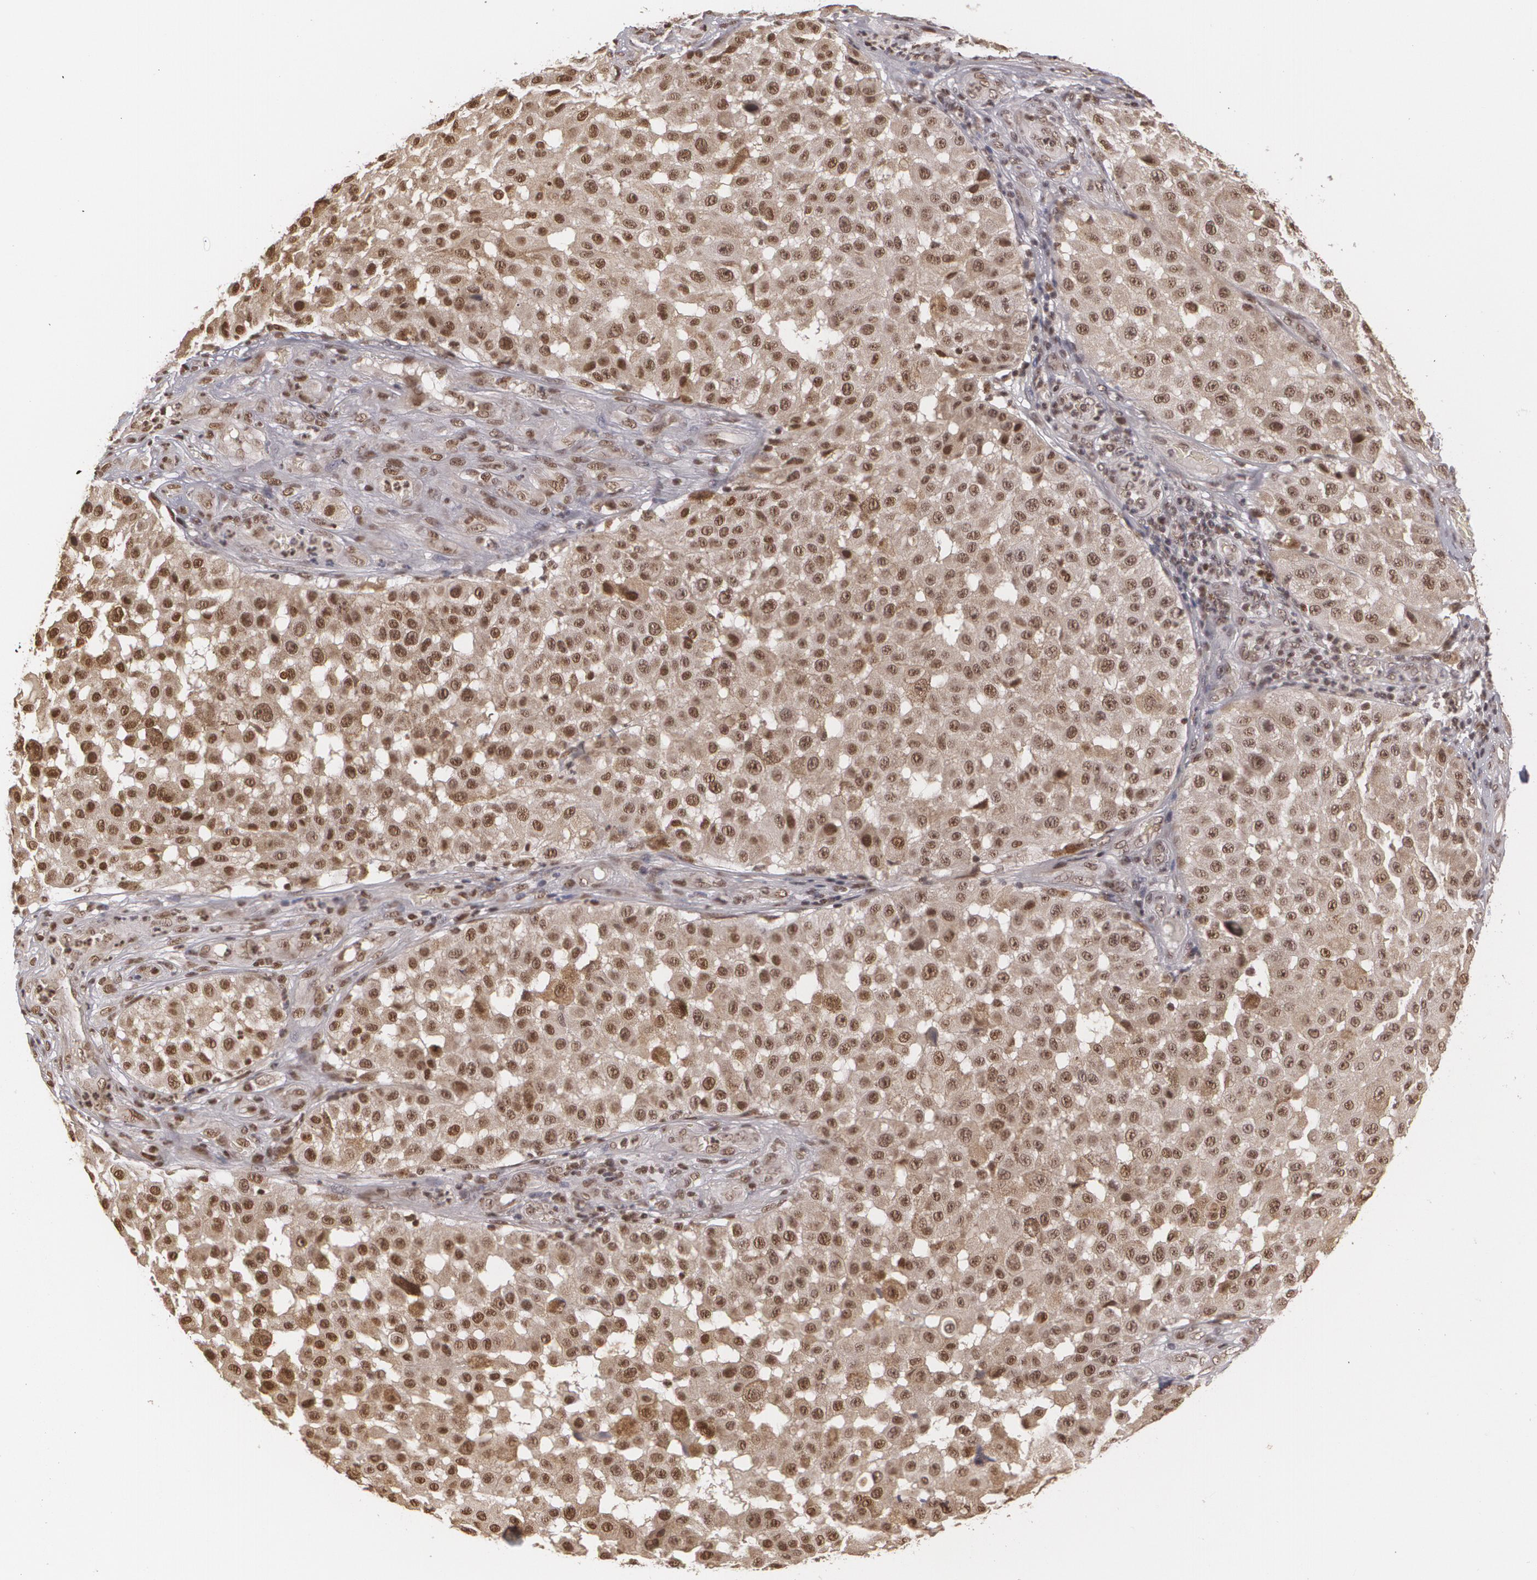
{"staining": {"intensity": "strong", "quantity": ">75%", "location": "nuclear"}, "tissue": "melanoma", "cell_type": "Tumor cells", "image_type": "cancer", "snomed": [{"axis": "morphology", "description": "Malignant melanoma, NOS"}, {"axis": "topography", "description": "Skin"}], "caption": "Tumor cells show high levels of strong nuclear staining in approximately >75% of cells in human melanoma. (Stains: DAB (3,3'-diaminobenzidine) in brown, nuclei in blue, Microscopy: brightfield microscopy at high magnification).", "gene": "RXRB", "patient": {"sex": "female", "age": 64}}